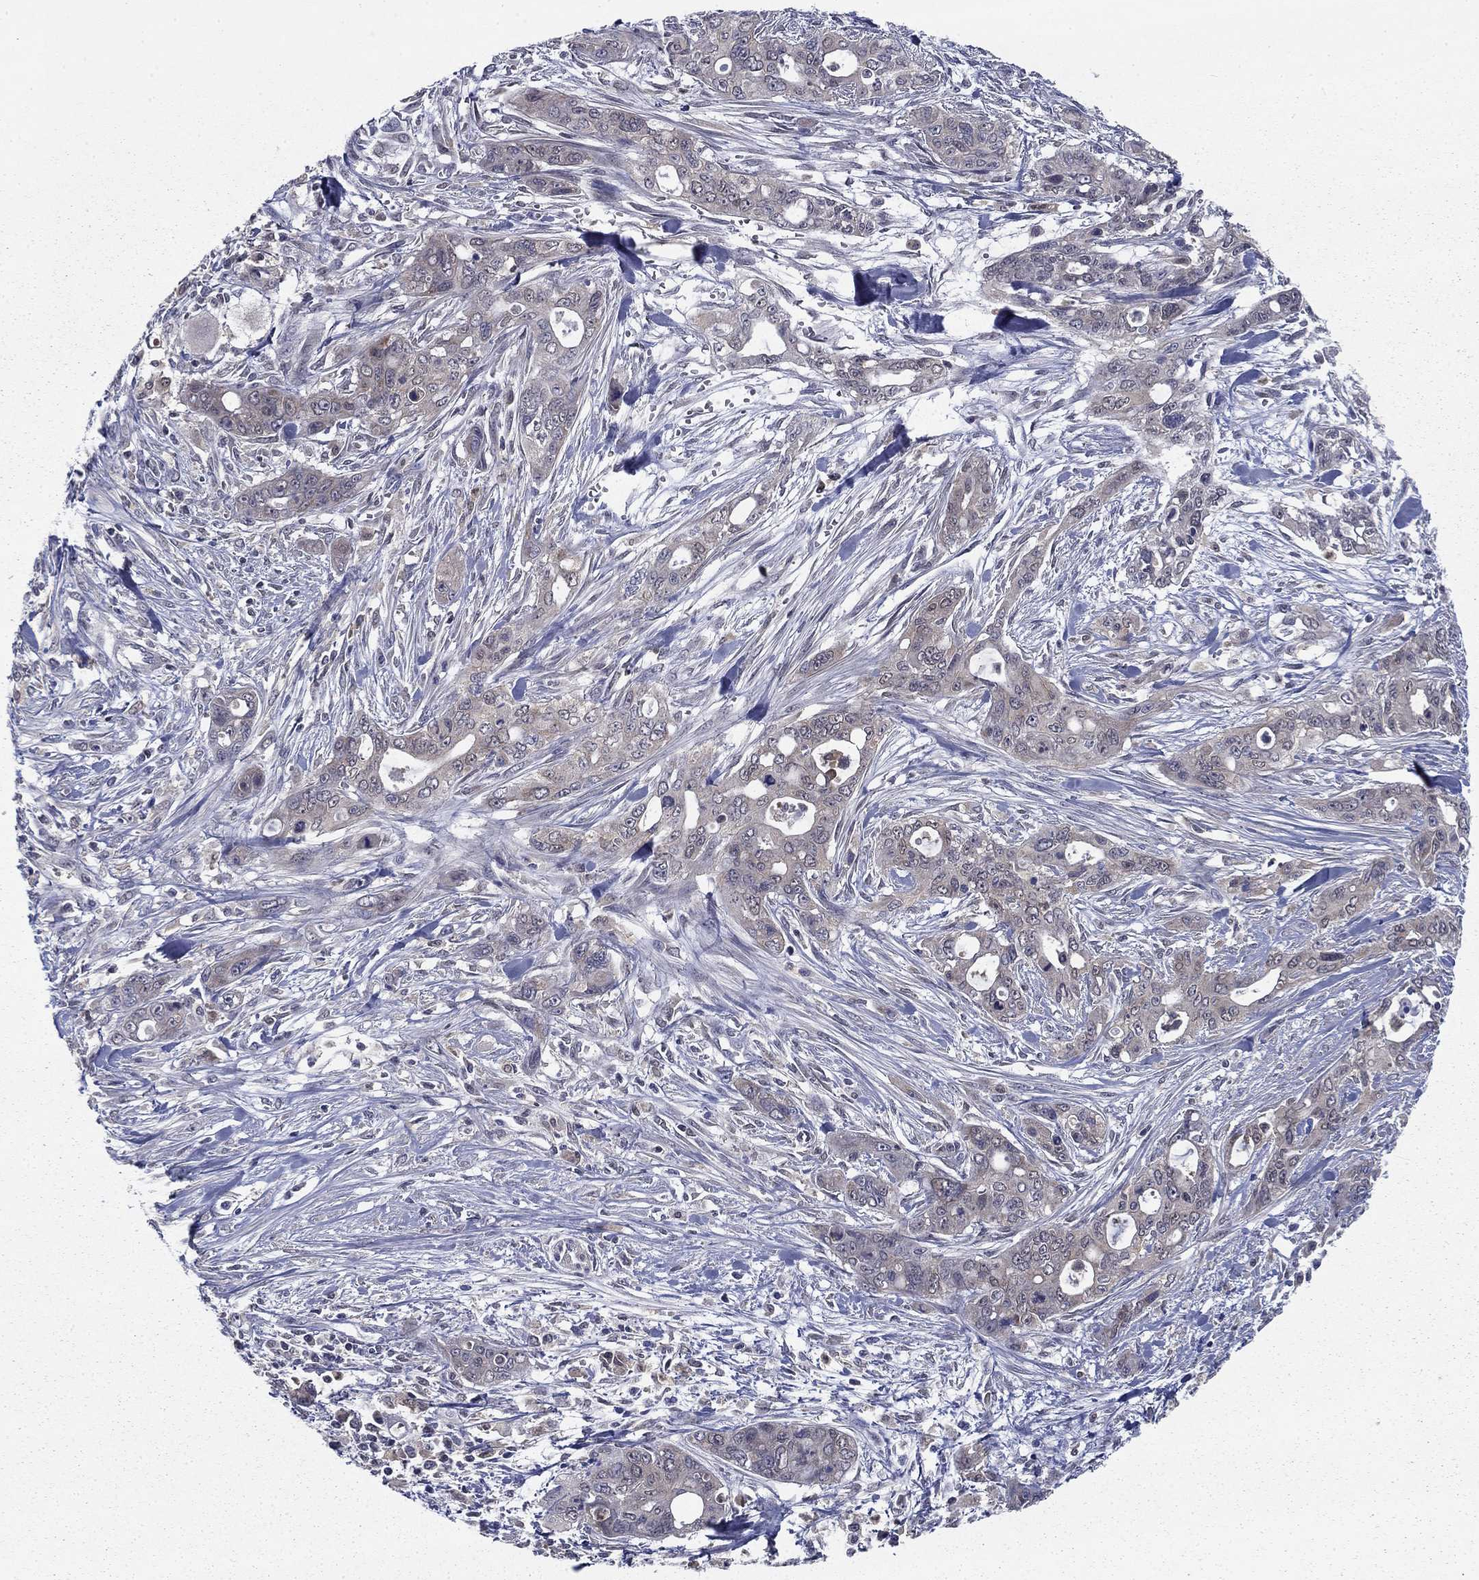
{"staining": {"intensity": "negative", "quantity": "none", "location": "none"}, "tissue": "pancreatic cancer", "cell_type": "Tumor cells", "image_type": "cancer", "snomed": [{"axis": "morphology", "description": "Adenocarcinoma, NOS"}, {"axis": "topography", "description": "Pancreas"}], "caption": "Immunohistochemistry histopathology image of pancreatic cancer (adenocarcinoma) stained for a protein (brown), which exhibits no positivity in tumor cells.", "gene": "NIT2", "patient": {"sex": "male", "age": 47}}